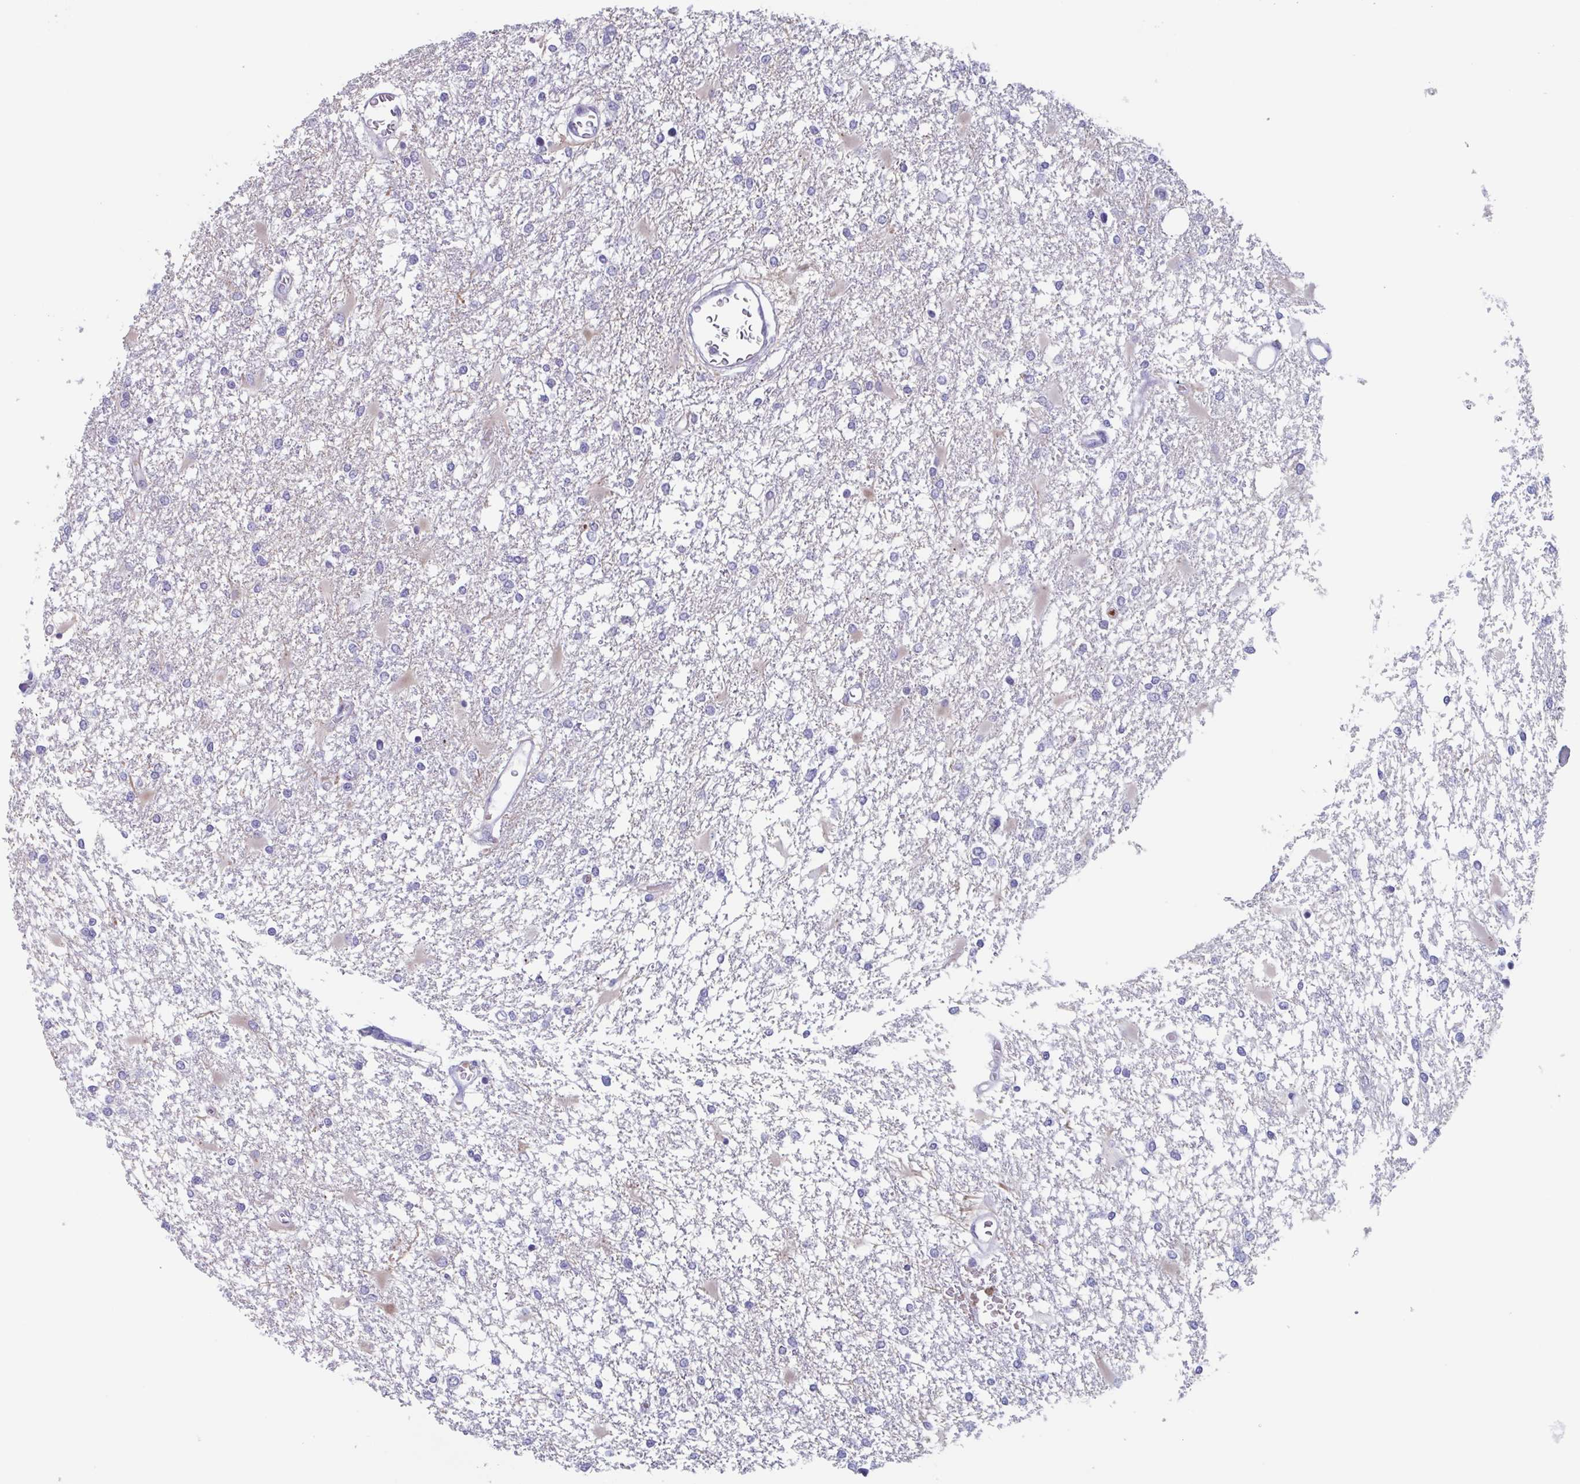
{"staining": {"intensity": "negative", "quantity": "none", "location": "none"}, "tissue": "glioma", "cell_type": "Tumor cells", "image_type": "cancer", "snomed": [{"axis": "morphology", "description": "Glioma, malignant, High grade"}, {"axis": "topography", "description": "Cerebral cortex"}], "caption": "This is an immunohistochemistry (IHC) image of human glioma. There is no expression in tumor cells.", "gene": "BPI", "patient": {"sex": "male", "age": 79}}